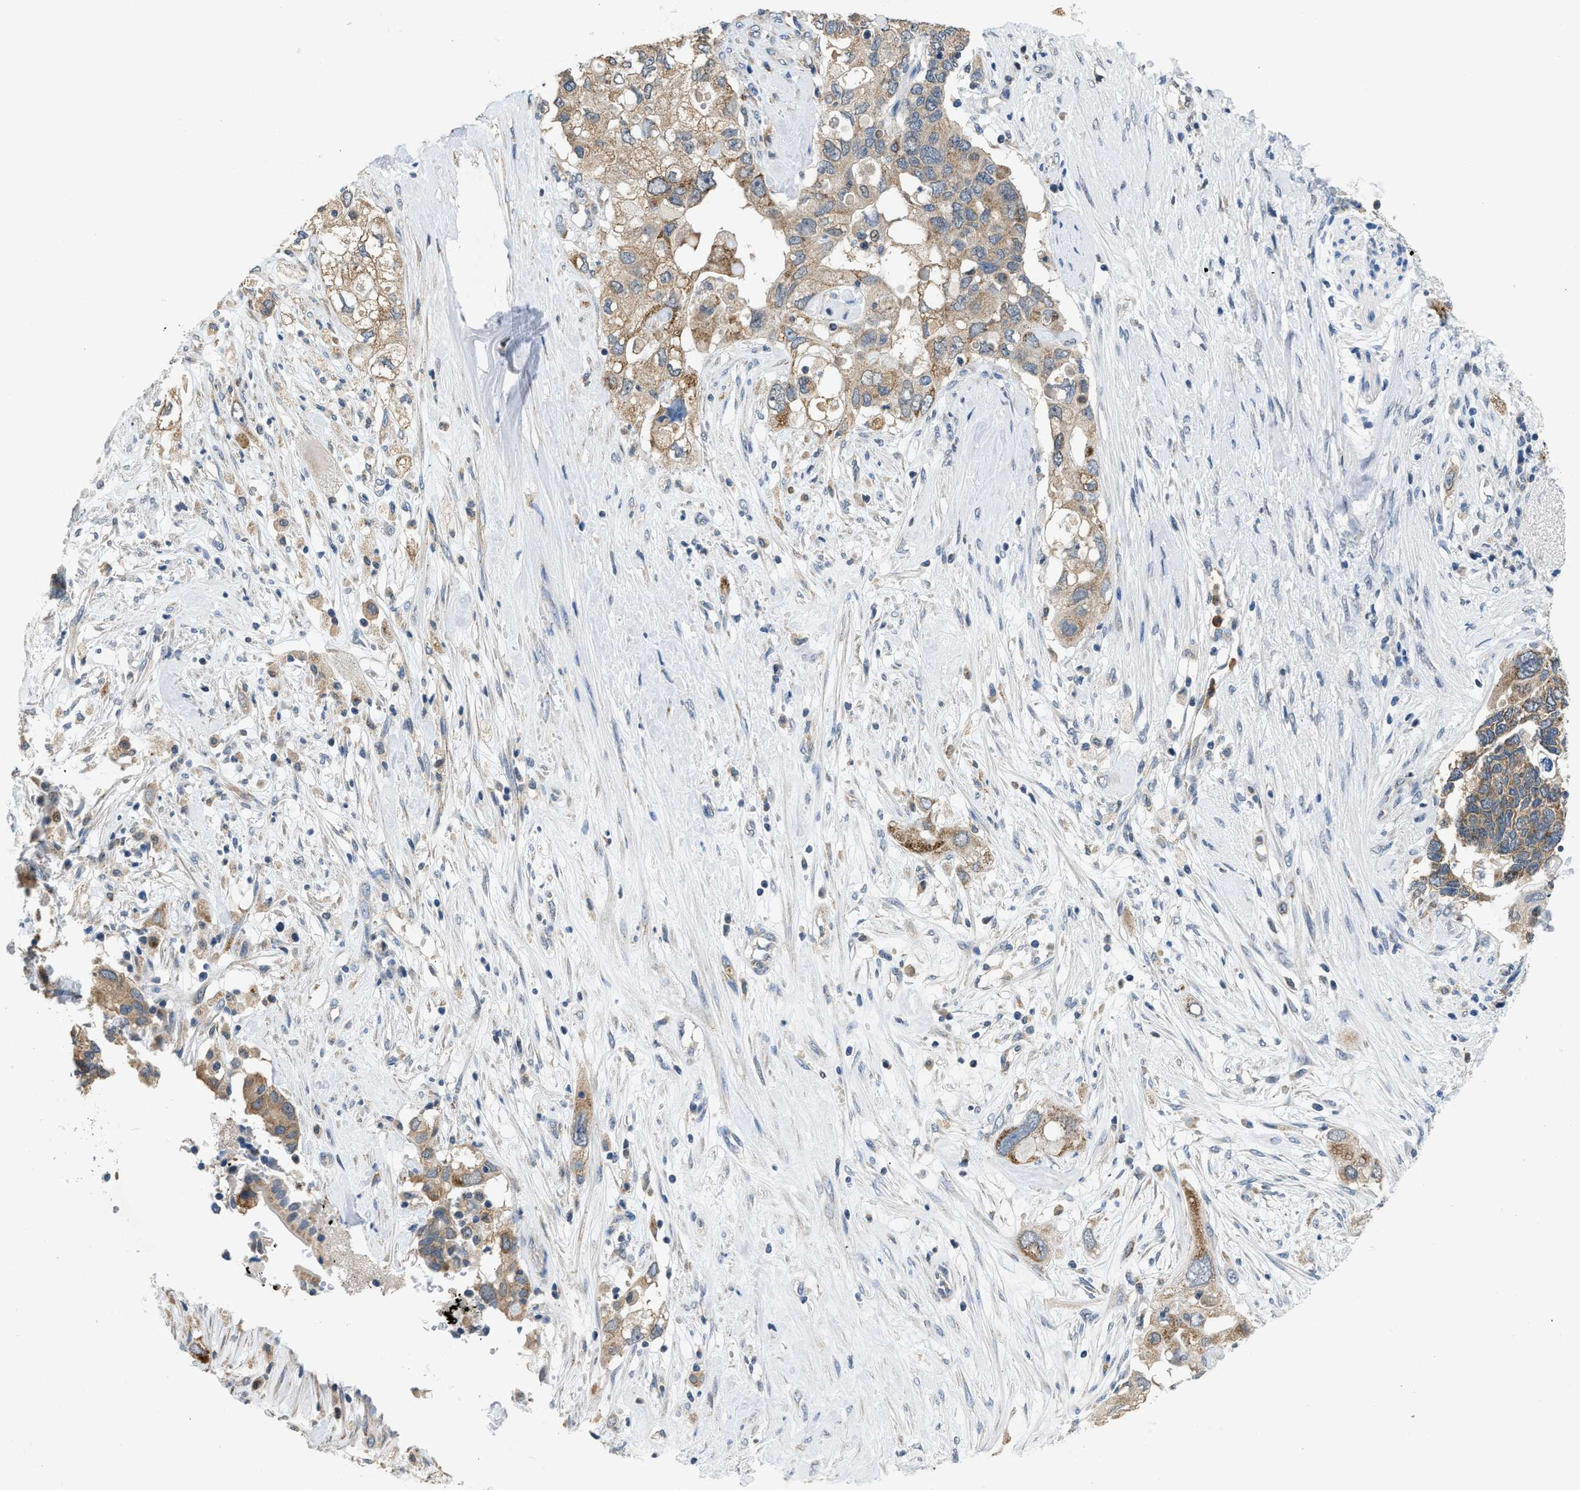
{"staining": {"intensity": "weak", "quantity": ">75%", "location": "cytoplasmic/membranous"}, "tissue": "pancreatic cancer", "cell_type": "Tumor cells", "image_type": "cancer", "snomed": [{"axis": "morphology", "description": "Adenocarcinoma, NOS"}, {"axis": "topography", "description": "Pancreas"}], "caption": "Protein staining of pancreatic adenocarcinoma tissue exhibits weak cytoplasmic/membranous positivity in about >75% of tumor cells. The protein of interest is shown in brown color, while the nuclei are stained blue.", "gene": "TOMM34", "patient": {"sex": "female", "age": 56}}